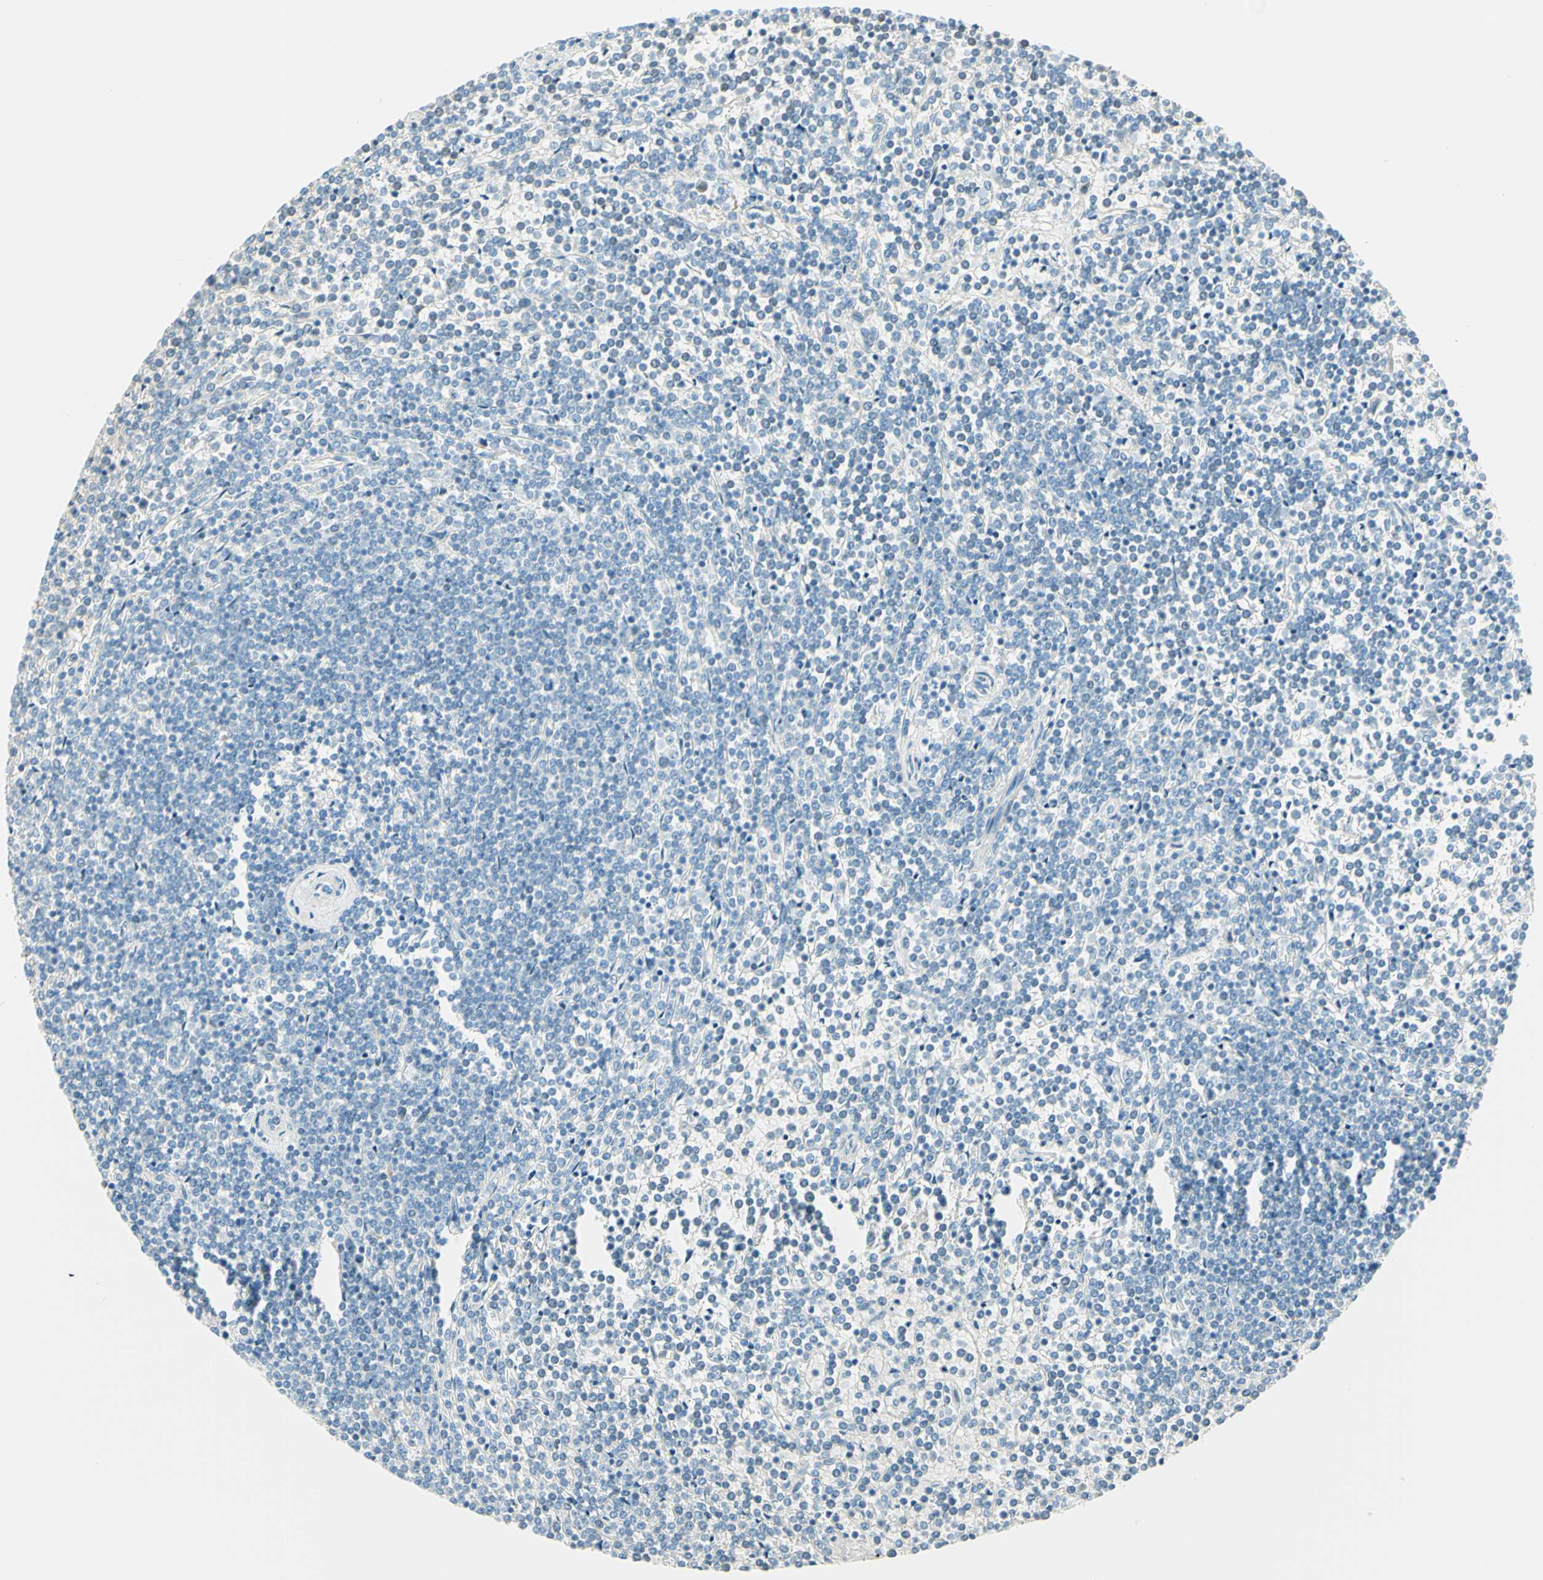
{"staining": {"intensity": "negative", "quantity": "none", "location": "none"}, "tissue": "lymphoma", "cell_type": "Tumor cells", "image_type": "cancer", "snomed": [{"axis": "morphology", "description": "Malignant lymphoma, non-Hodgkin's type, Low grade"}, {"axis": "topography", "description": "Spleen"}], "caption": "Histopathology image shows no significant protein staining in tumor cells of malignant lymphoma, non-Hodgkin's type (low-grade).", "gene": "NCBP2L", "patient": {"sex": "female", "age": 19}}